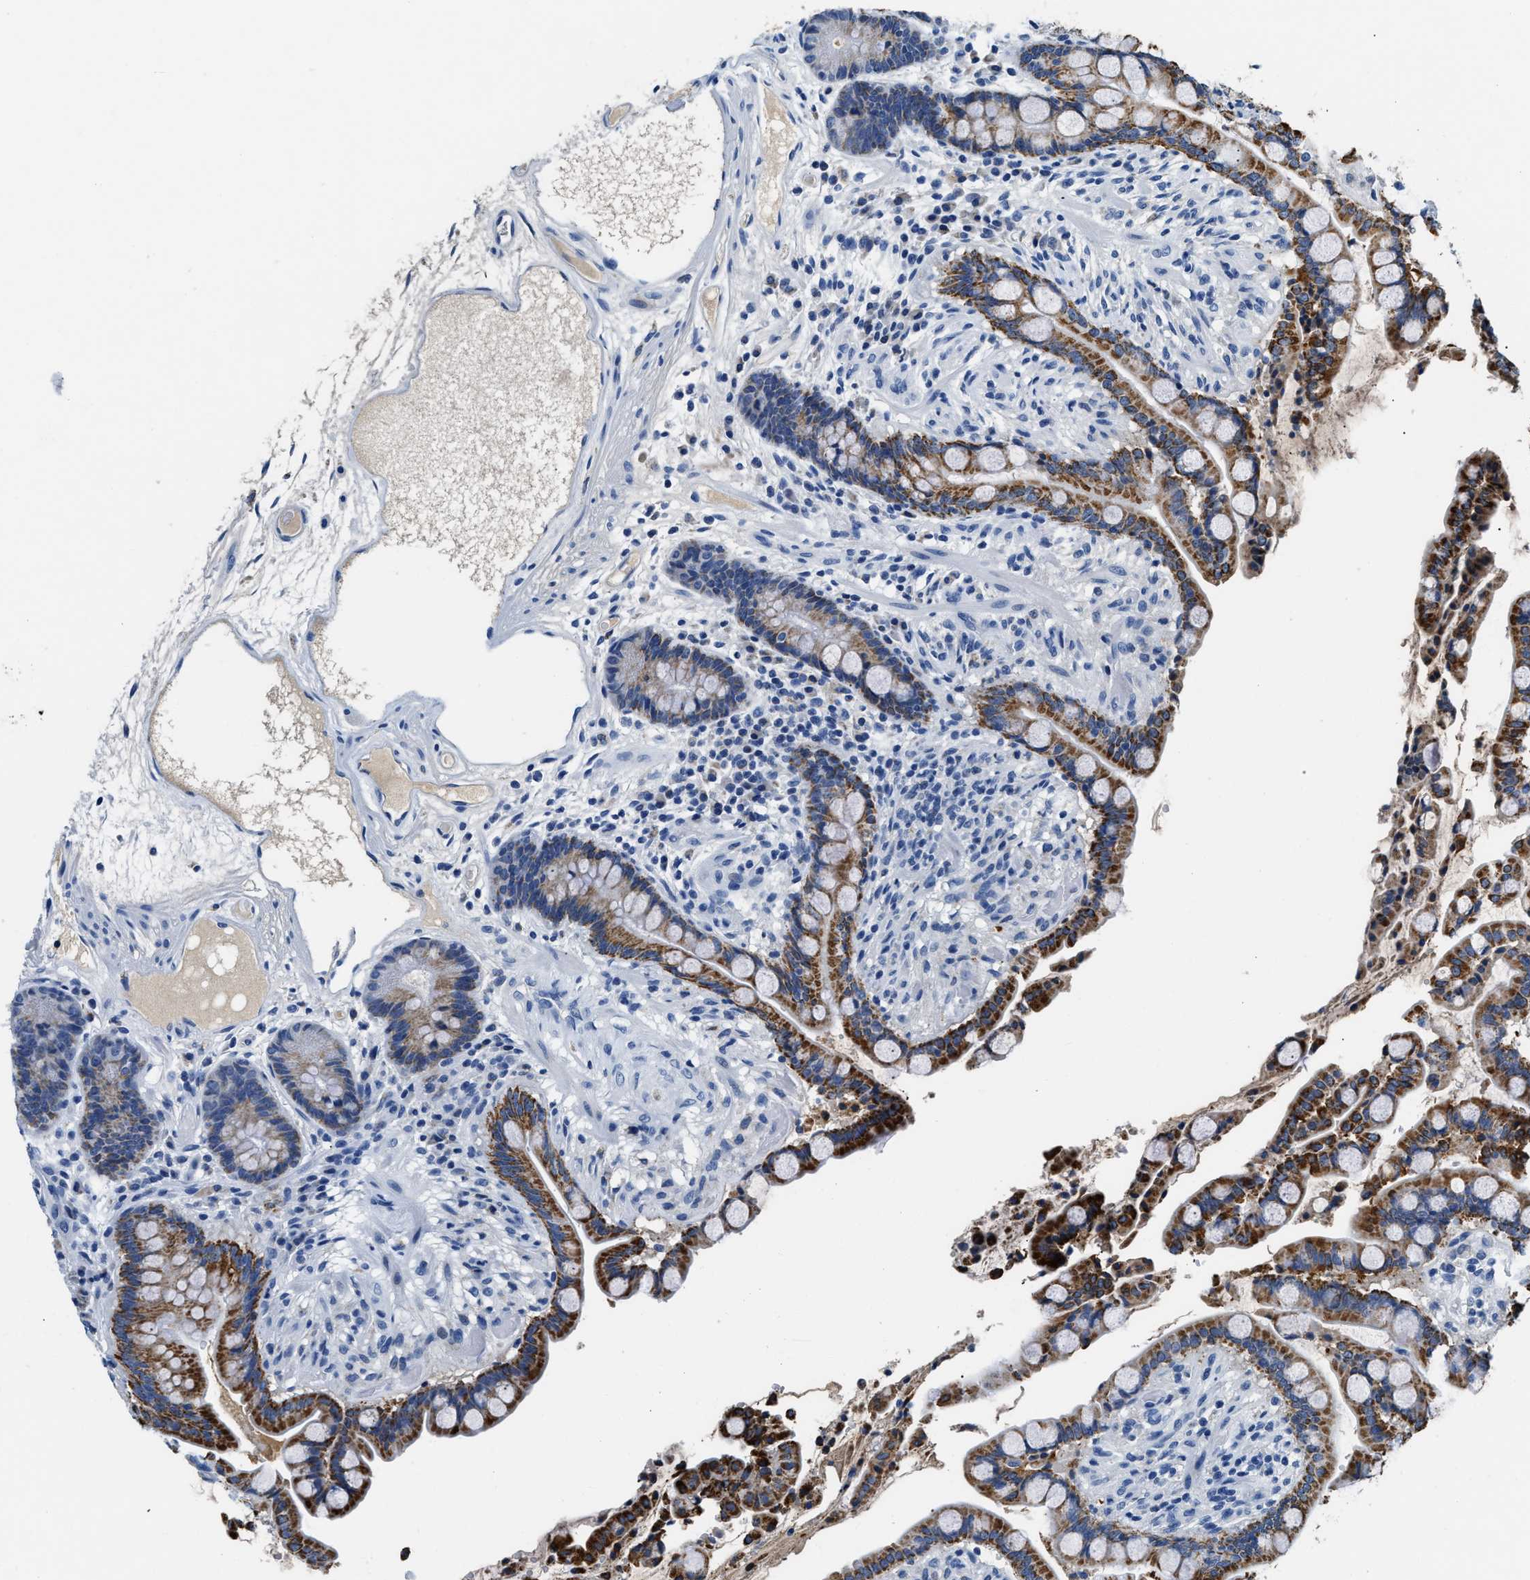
{"staining": {"intensity": "negative", "quantity": "none", "location": "none"}, "tissue": "colon", "cell_type": "Endothelial cells", "image_type": "normal", "snomed": [{"axis": "morphology", "description": "Normal tissue, NOS"}, {"axis": "topography", "description": "Colon"}], "caption": "Colon was stained to show a protein in brown. There is no significant expression in endothelial cells.", "gene": "PCK2", "patient": {"sex": "male", "age": 73}}